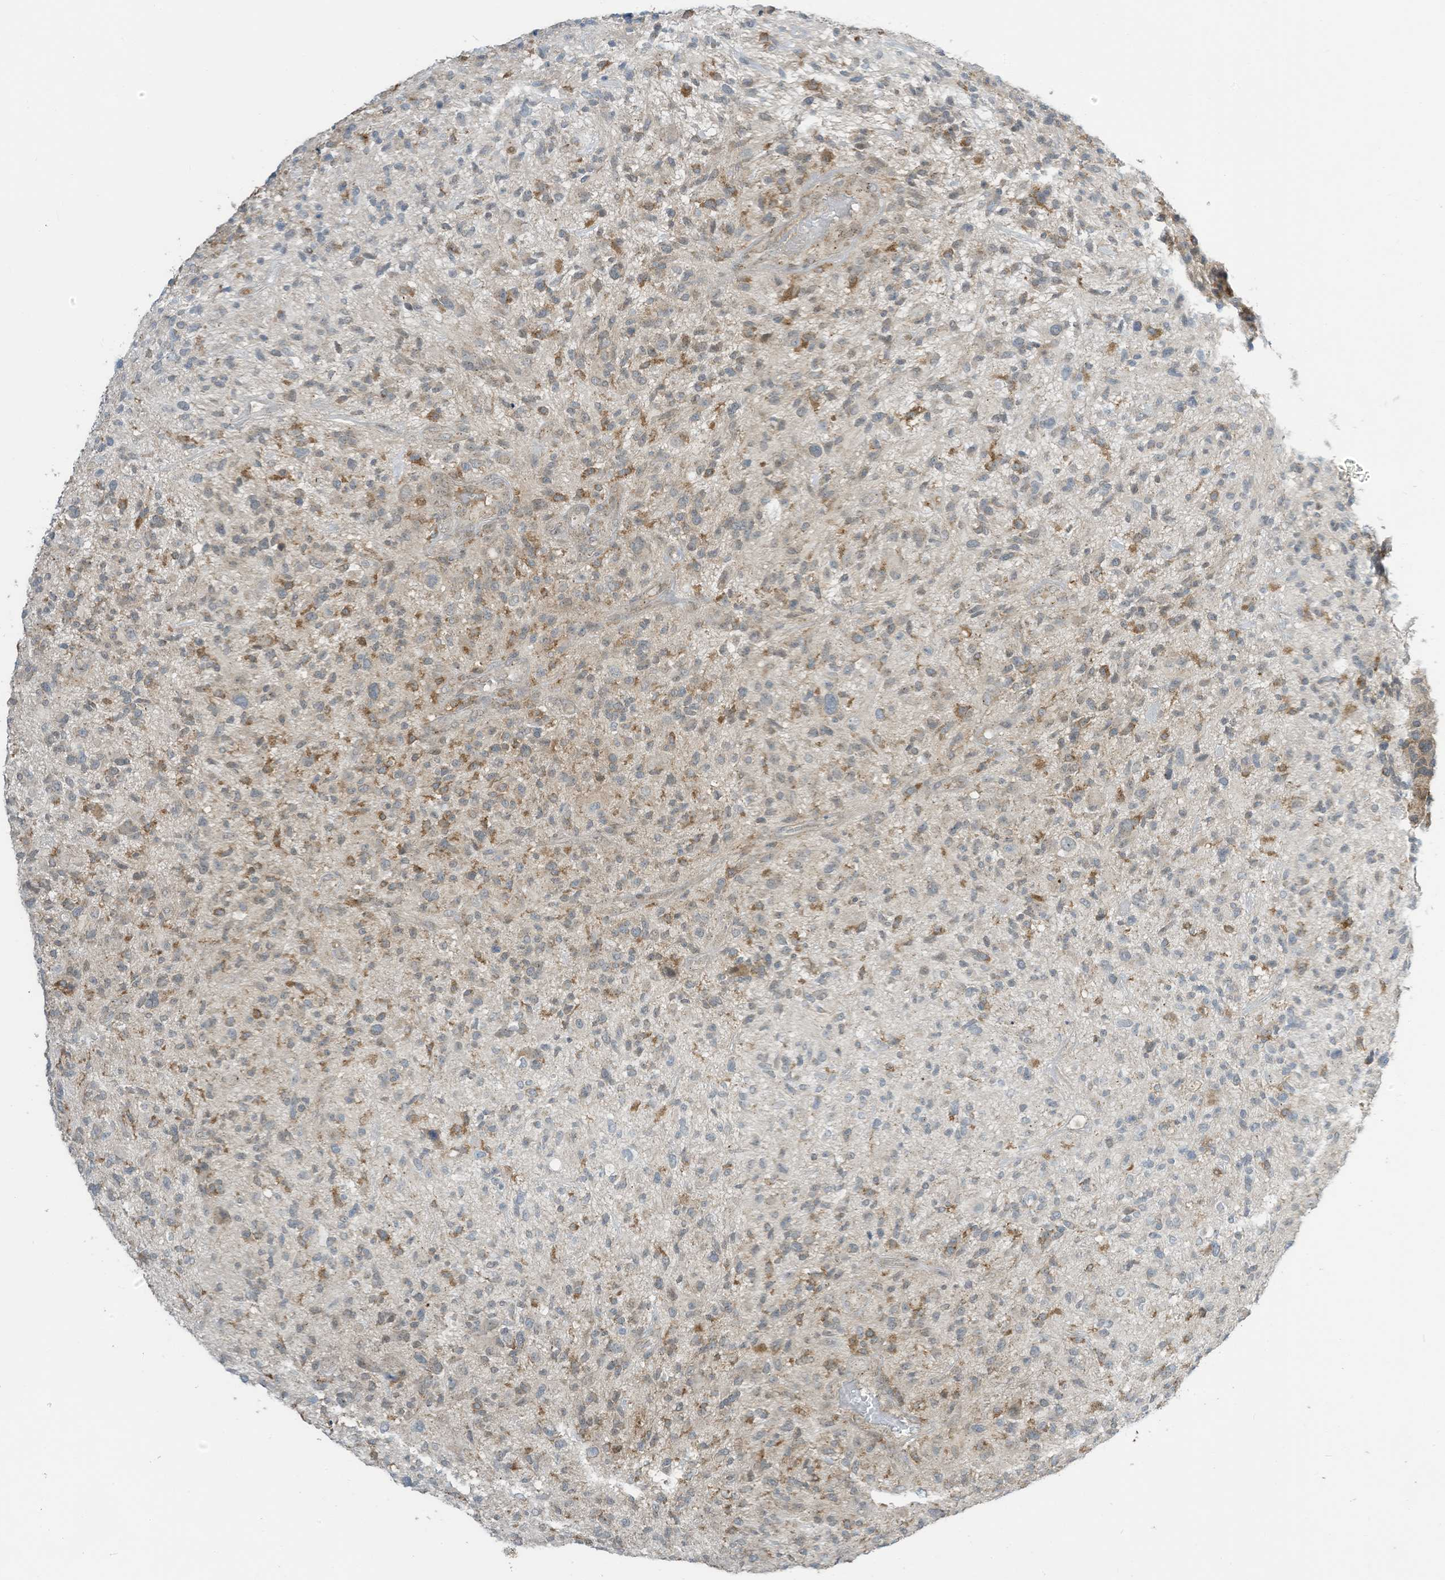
{"staining": {"intensity": "moderate", "quantity": "25%-75%", "location": "cytoplasmic/membranous"}, "tissue": "glioma", "cell_type": "Tumor cells", "image_type": "cancer", "snomed": [{"axis": "morphology", "description": "Glioma, malignant, High grade"}, {"axis": "topography", "description": "Brain"}], "caption": "Immunohistochemistry micrograph of neoplastic tissue: human high-grade glioma (malignant) stained using immunohistochemistry demonstrates medium levels of moderate protein expression localized specifically in the cytoplasmic/membranous of tumor cells, appearing as a cytoplasmic/membranous brown color.", "gene": "PARVG", "patient": {"sex": "male", "age": 47}}